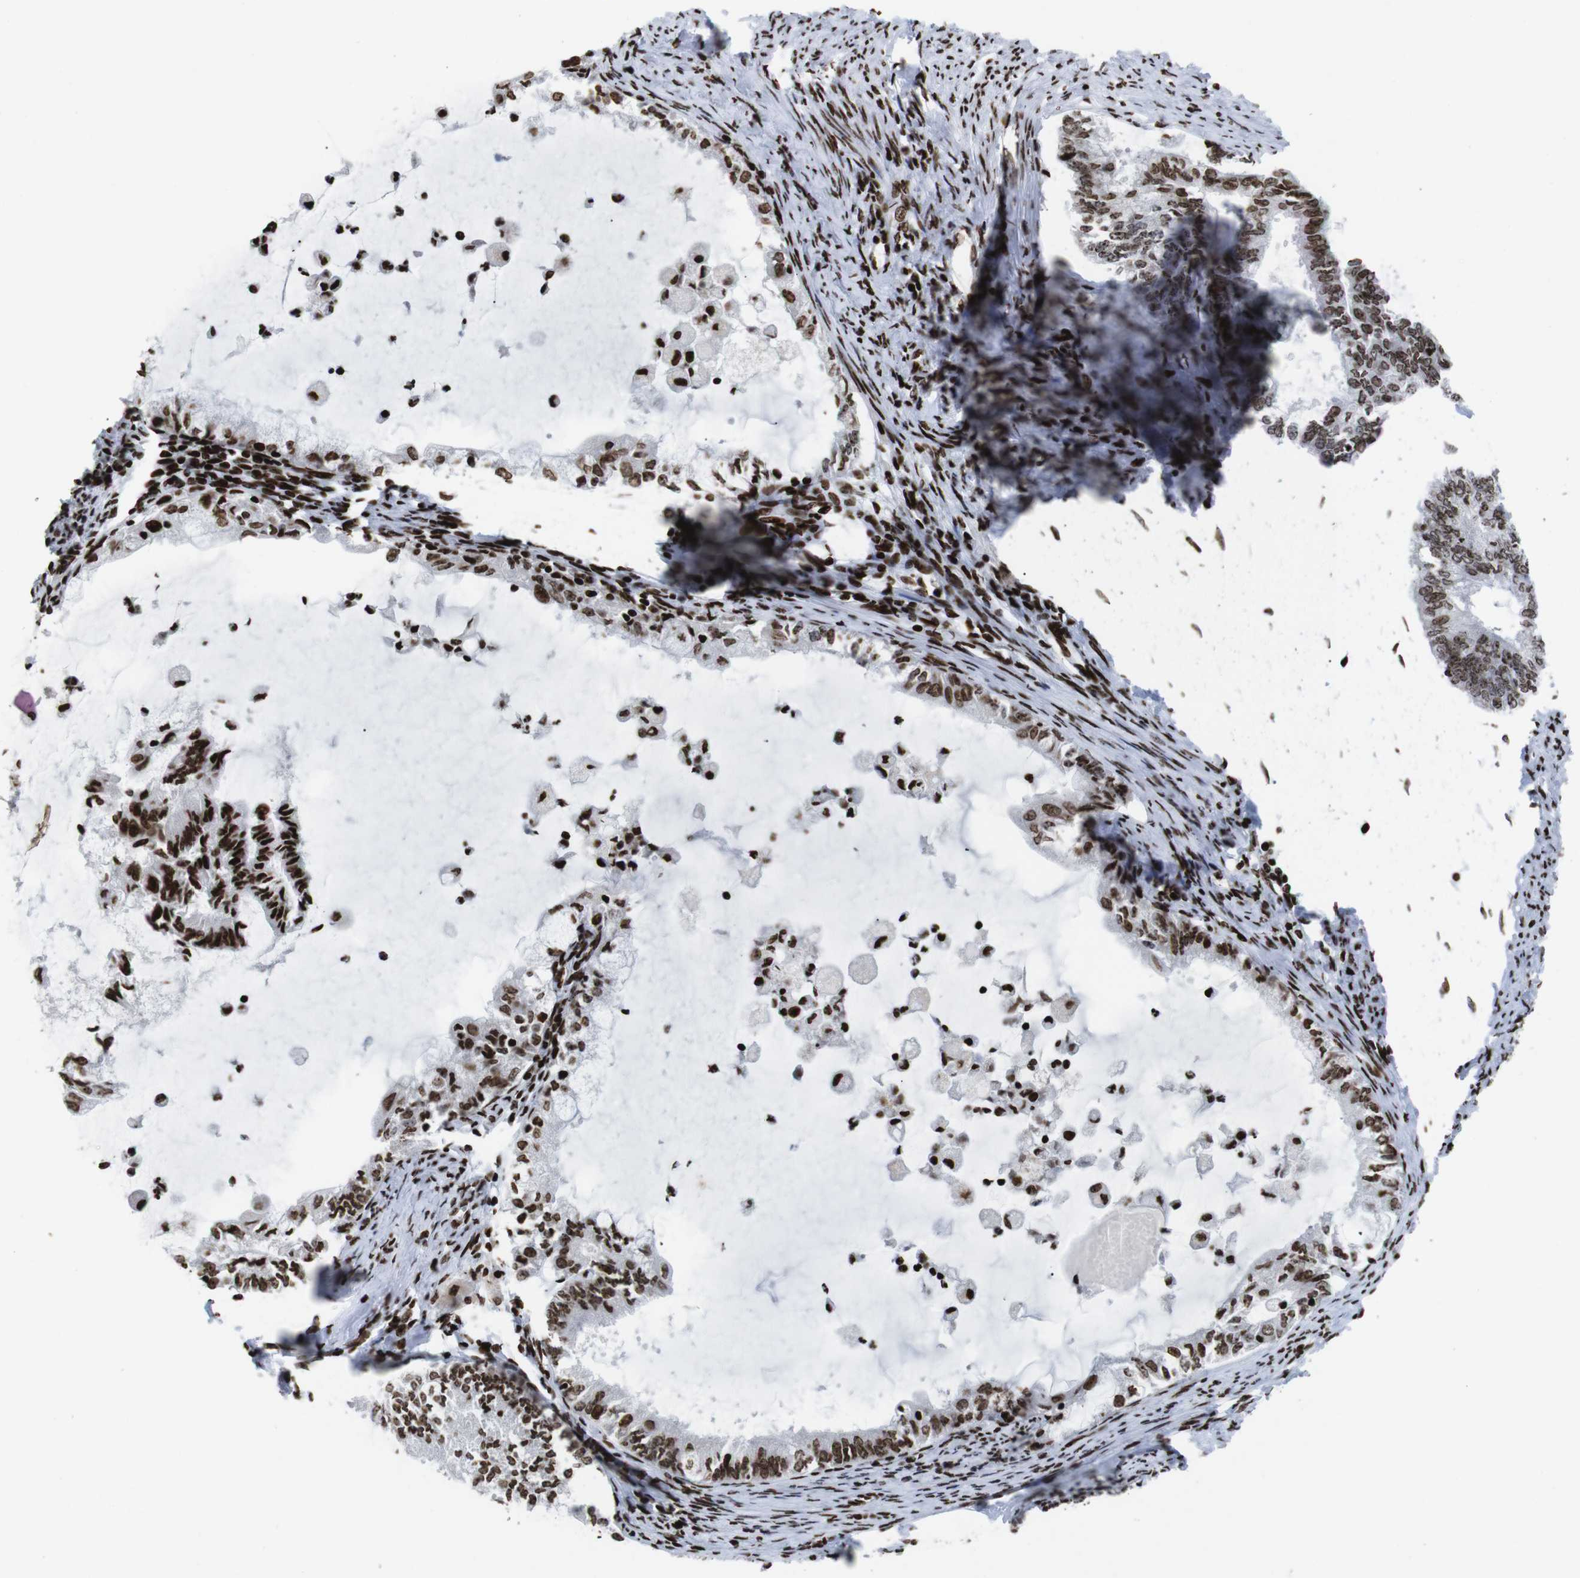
{"staining": {"intensity": "moderate", "quantity": ">75%", "location": "nuclear"}, "tissue": "endometrial cancer", "cell_type": "Tumor cells", "image_type": "cancer", "snomed": [{"axis": "morphology", "description": "Adenocarcinoma, NOS"}, {"axis": "topography", "description": "Endometrium"}], "caption": "IHC (DAB) staining of adenocarcinoma (endometrial) demonstrates moderate nuclear protein expression in about >75% of tumor cells. Nuclei are stained in blue.", "gene": "H1-4", "patient": {"sex": "female", "age": 86}}